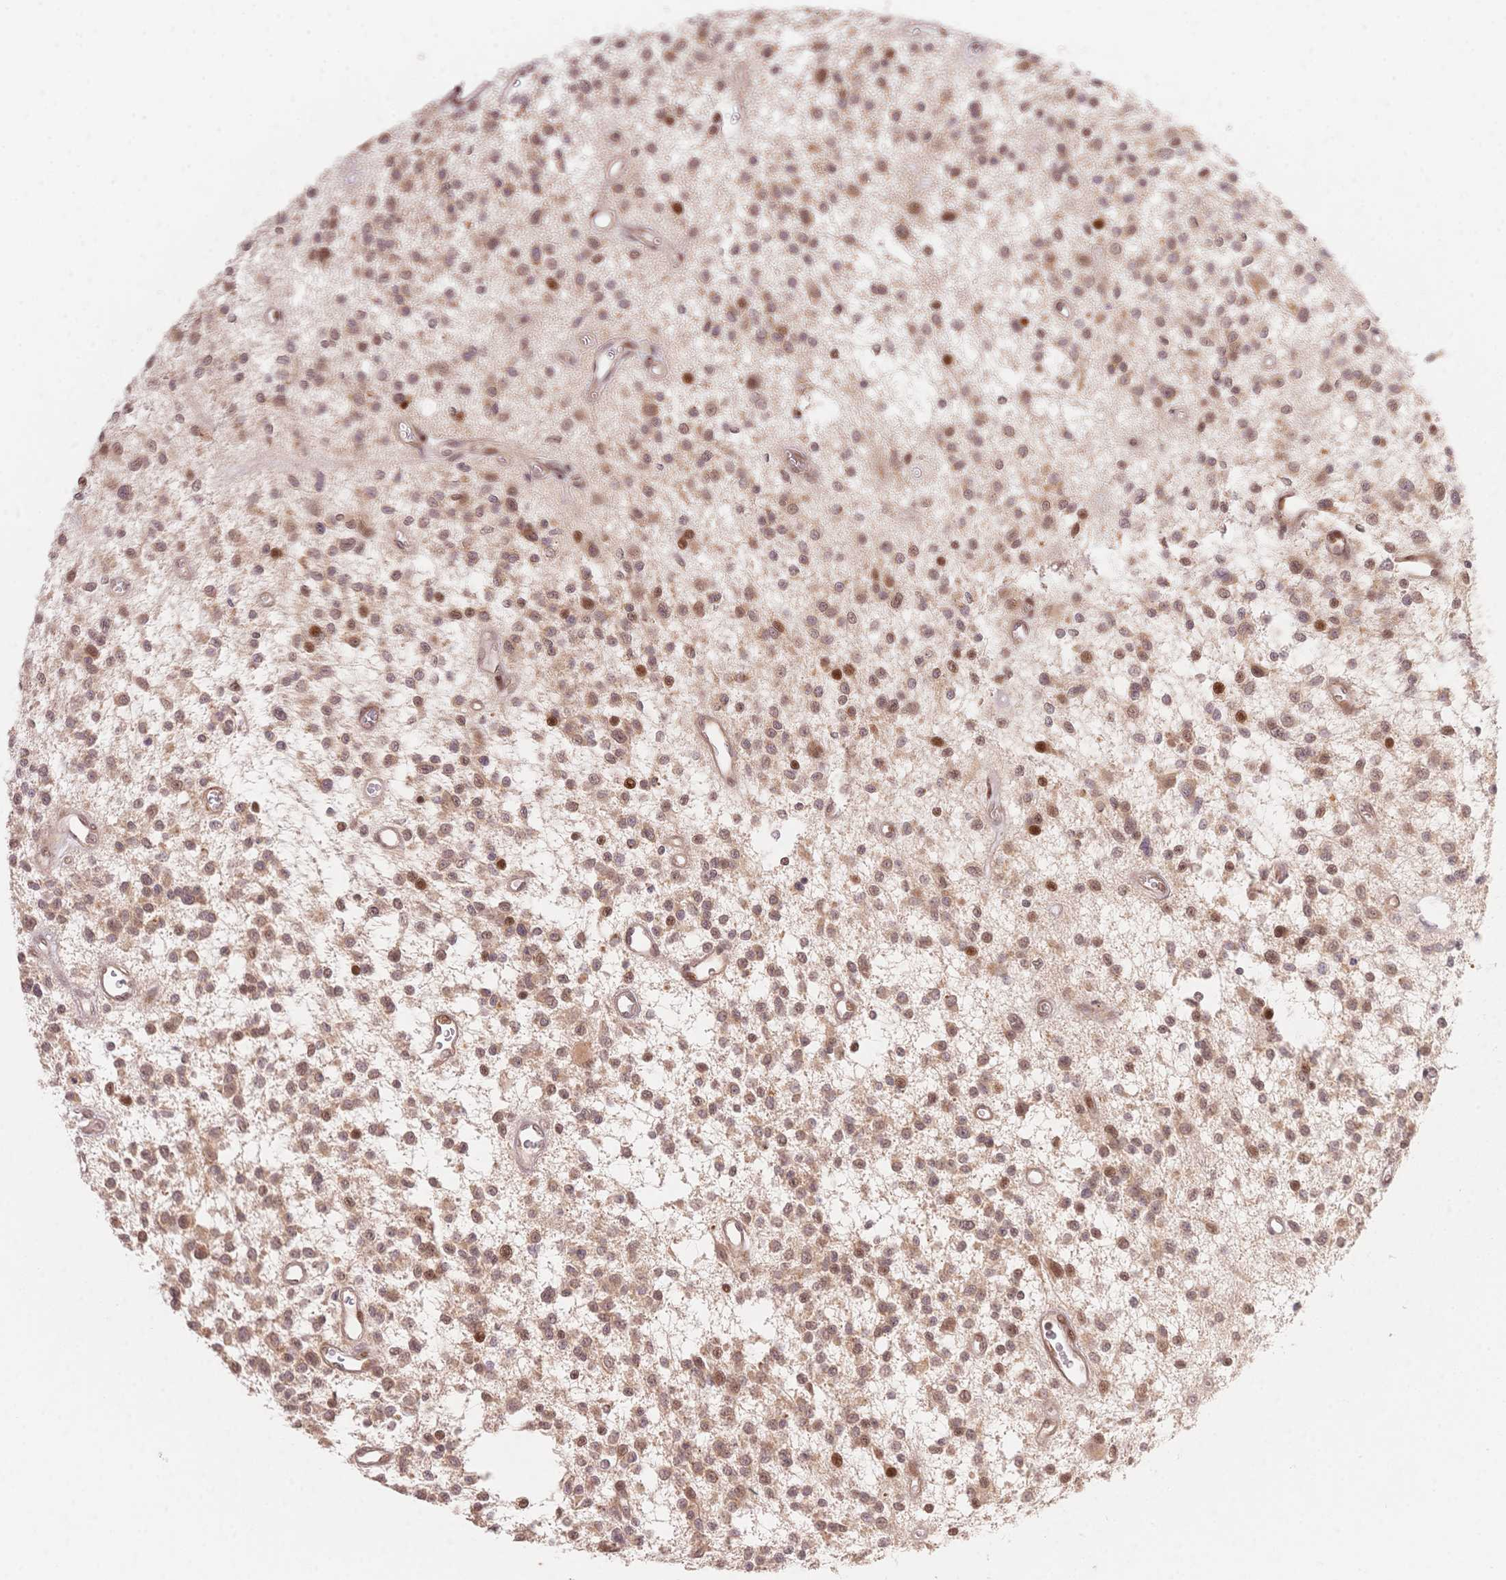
{"staining": {"intensity": "strong", "quantity": "25%-75%", "location": "nuclear"}, "tissue": "glioma", "cell_type": "Tumor cells", "image_type": "cancer", "snomed": [{"axis": "morphology", "description": "Glioma, malignant, Low grade"}, {"axis": "topography", "description": "Brain"}], "caption": "There is high levels of strong nuclear positivity in tumor cells of malignant glioma (low-grade), as demonstrated by immunohistochemical staining (brown color).", "gene": "STK39", "patient": {"sex": "male", "age": 43}}